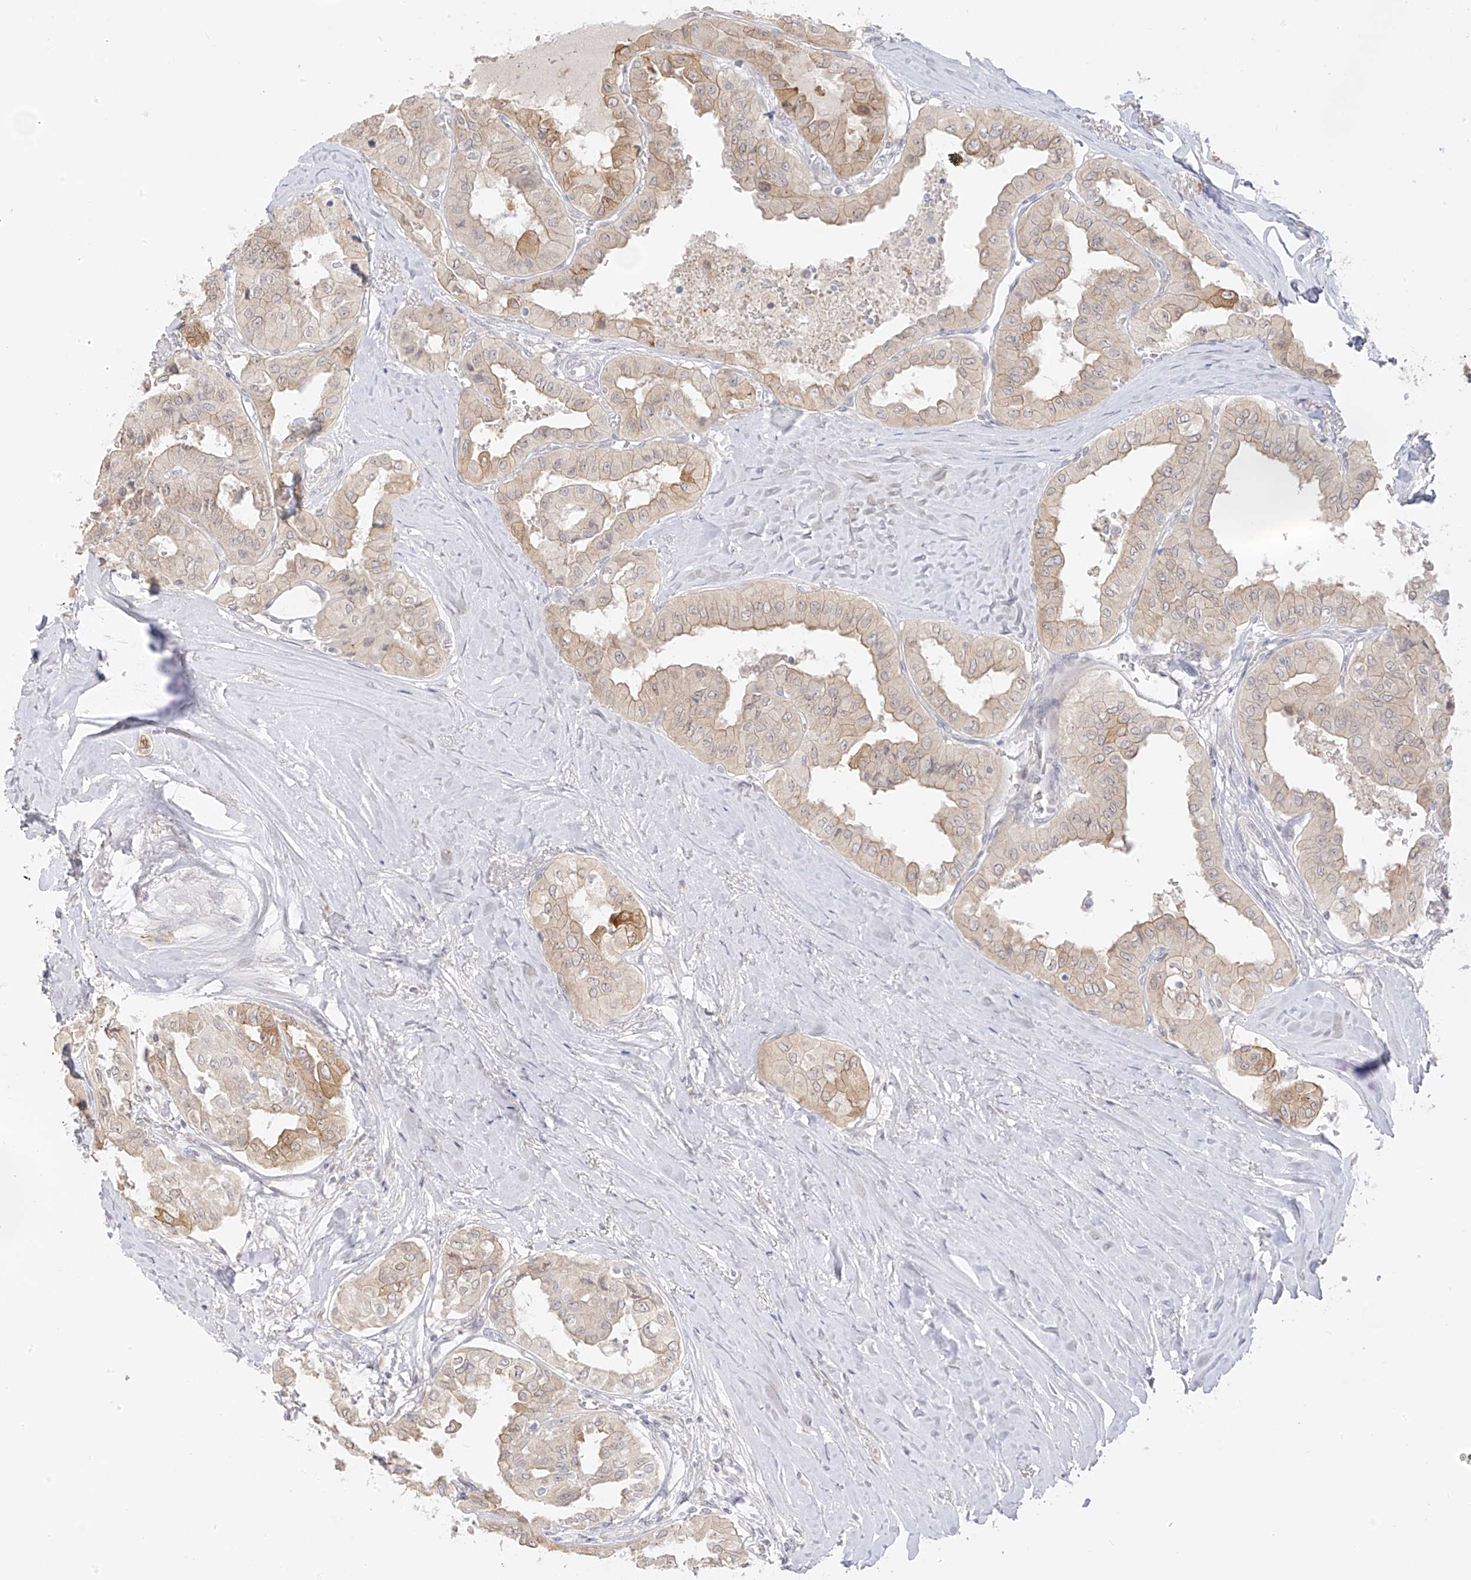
{"staining": {"intensity": "moderate", "quantity": "<25%", "location": "cytoplasmic/membranous"}, "tissue": "thyroid cancer", "cell_type": "Tumor cells", "image_type": "cancer", "snomed": [{"axis": "morphology", "description": "Papillary adenocarcinoma, NOS"}, {"axis": "topography", "description": "Thyroid gland"}], "caption": "Immunohistochemical staining of thyroid papillary adenocarcinoma shows moderate cytoplasmic/membranous protein positivity in about <25% of tumor cells.", "gene": "DCDC2", "patient": {"sex": "female", "age": 59}}